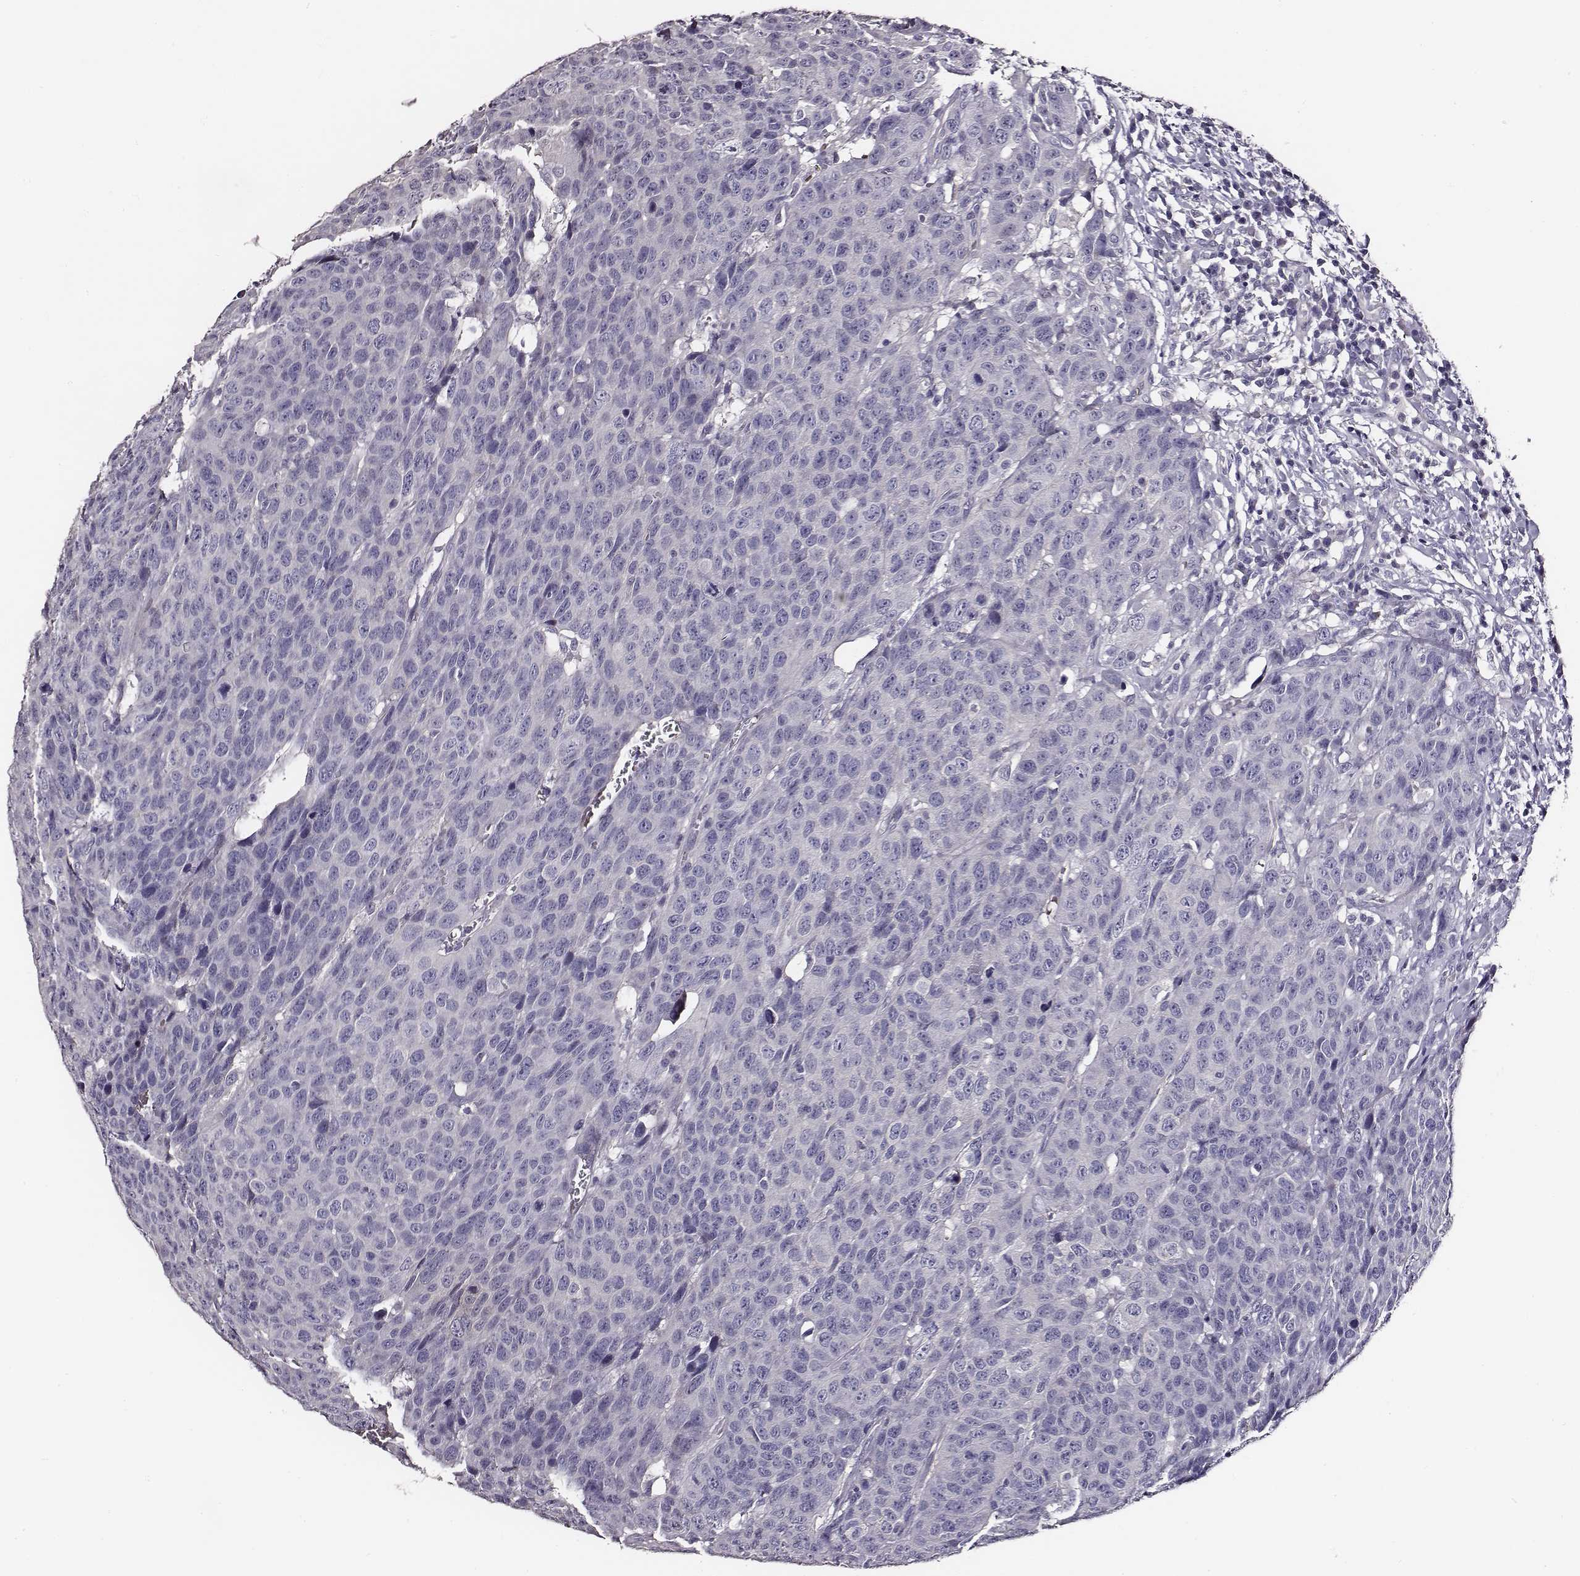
{"staining": {"intensity": "negative", "quantity": "none", "location": "none"}, "tissue": "head and neck cancer", "cell_type": "Tumor cells", "image_type": "cancer", "snomed": [{"axis": "morphology", "description": "Squamous cell carcinoma, NOS"}, {"axis": "topography", "description": "Head-Neck"}], "caption": "Human head and neck squamous cell carcinoma stained for a protein using IHC demonstrates no positivity in tumor cells.", "gene": "AADAT", "patient": {"sex": "male", "age": 66}}